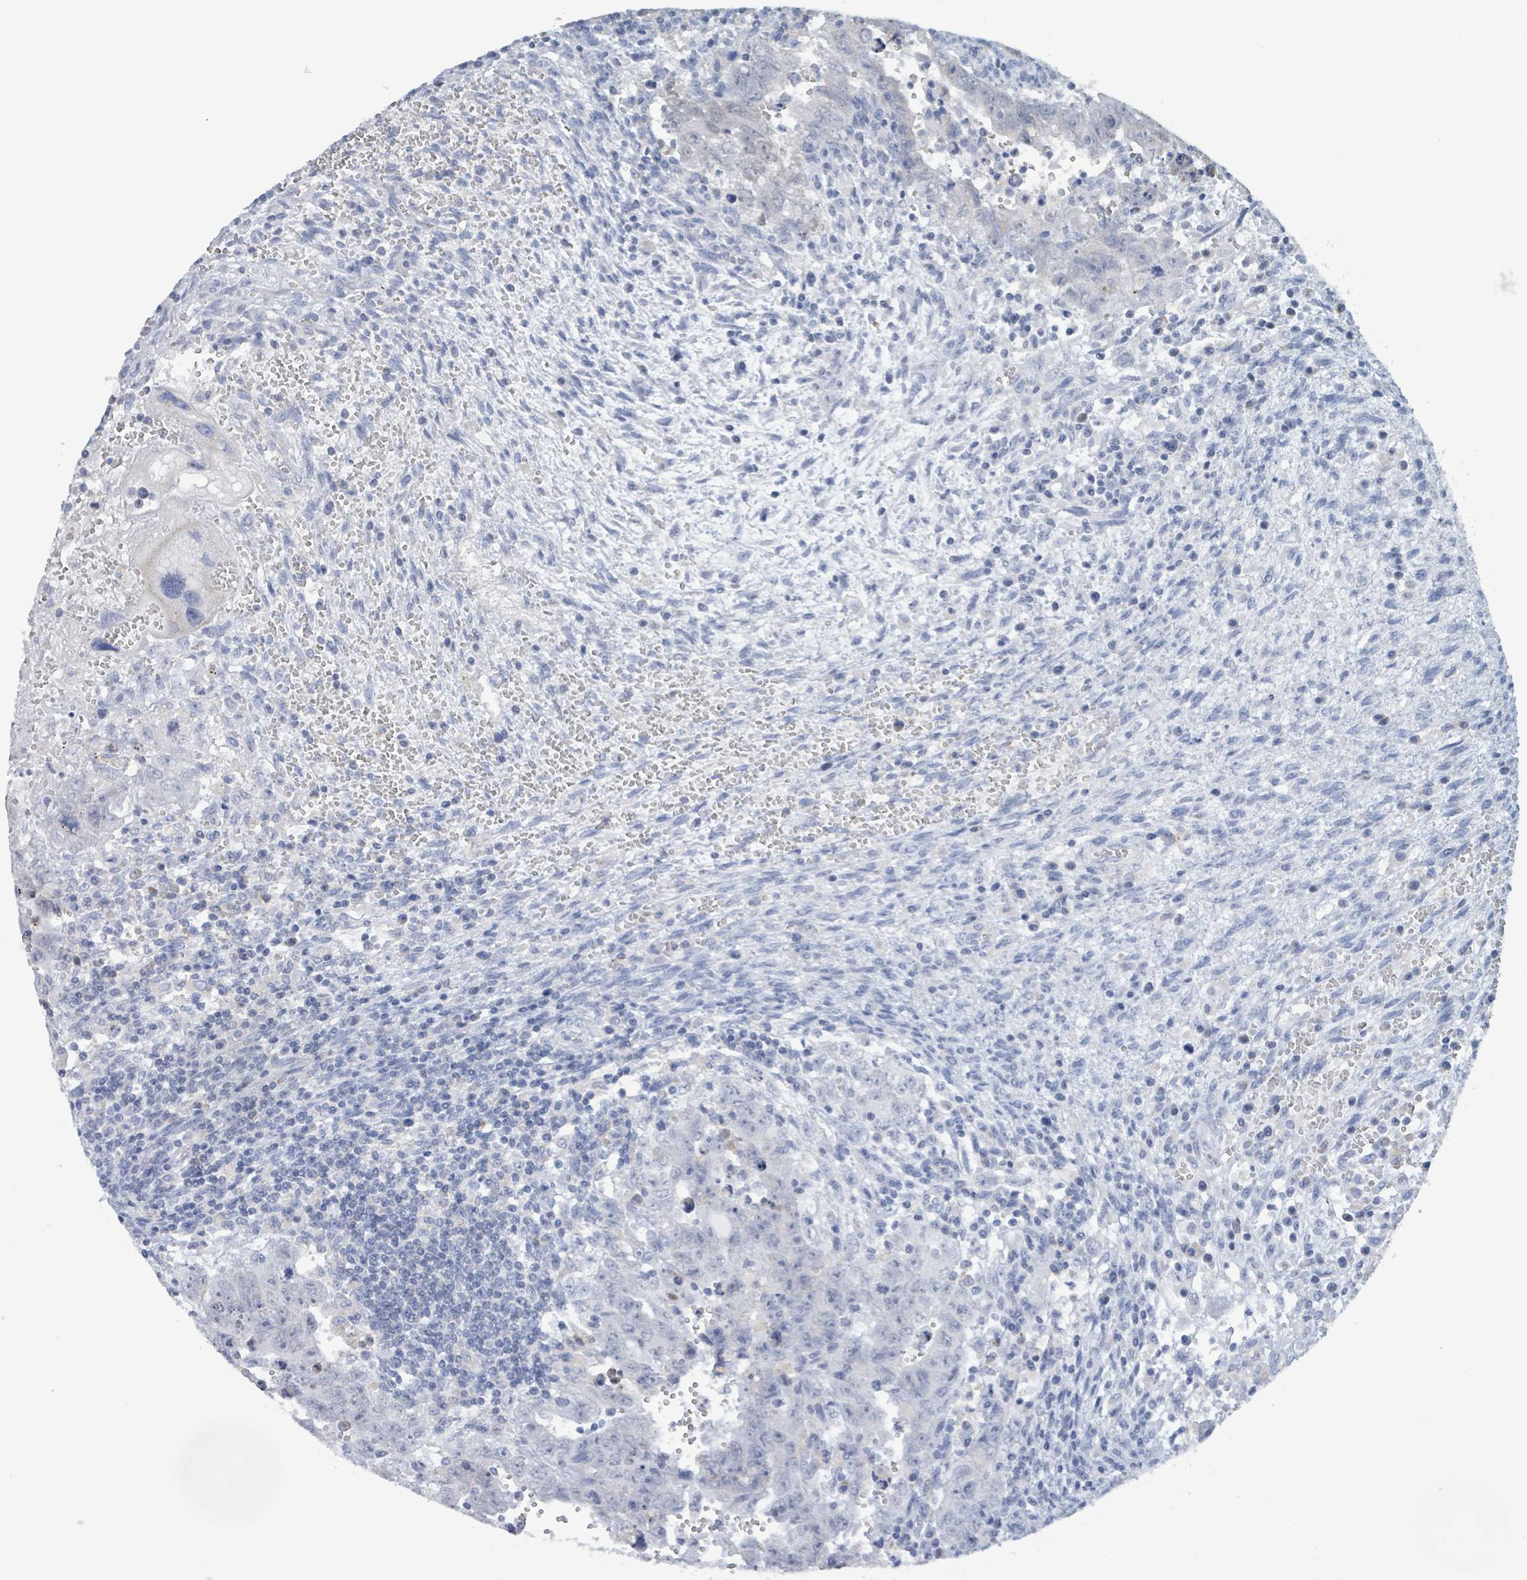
{"staining": {"intensity": "negative", "quantity": "none", "location": "none"}, "tissue": "testis cancer", "cell_type": "Tumor cells", "image_type": "cancer", "snomed": [{"axis": "morphology", "description": "Carcinoma, Embryonal, NOS"}, {"axis": "topography", "description": "Testis"}], "caption": "This is a image of immunohistochemistry staining of testis cancer, which shows no positivity in tumor cells.", "gene": "AKR1C4", "patient": {"sex": "male", "age": 28}}